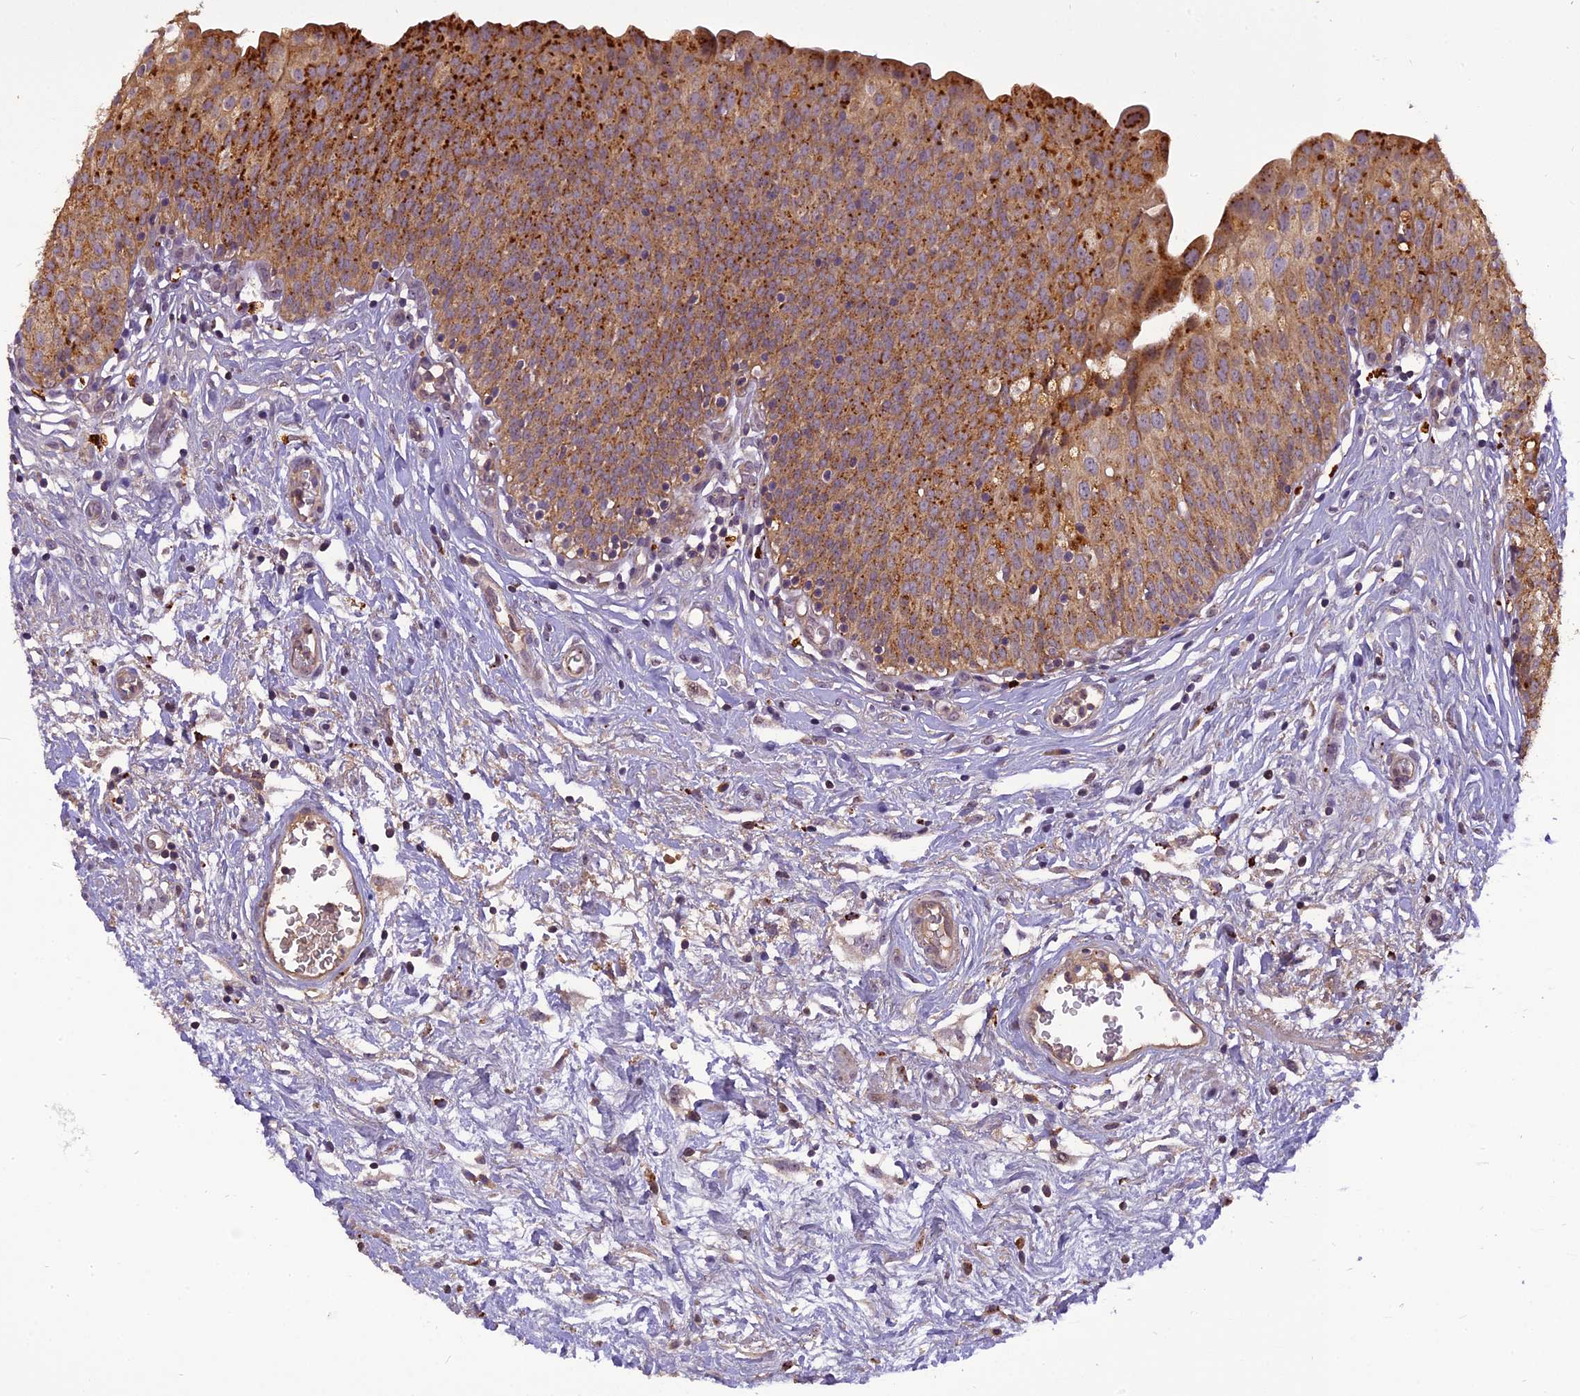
{"staining": {"intensity": "moderate", "quantity": ">75%", "location": "cytoplasmic/membranous"}, "tissue": "urinary bladder", "cell_type": "Urothelial cells", "image_type": "normal", "snomed": [{"axis": "morphology", "description": "Normal tissue, NOS"}, {"axis": "topography", "description": "Urinary bladder"}], "caption": "An immunohistochemistry (IHC) micrograph of benign tissue is shown. Protein staining in brown labels moderate cytoplasmic/membranous positivity in urinary bladder within urothelial cells.", "gene": "FNIP2", "patient": {"sex": "male", "age": 55}}